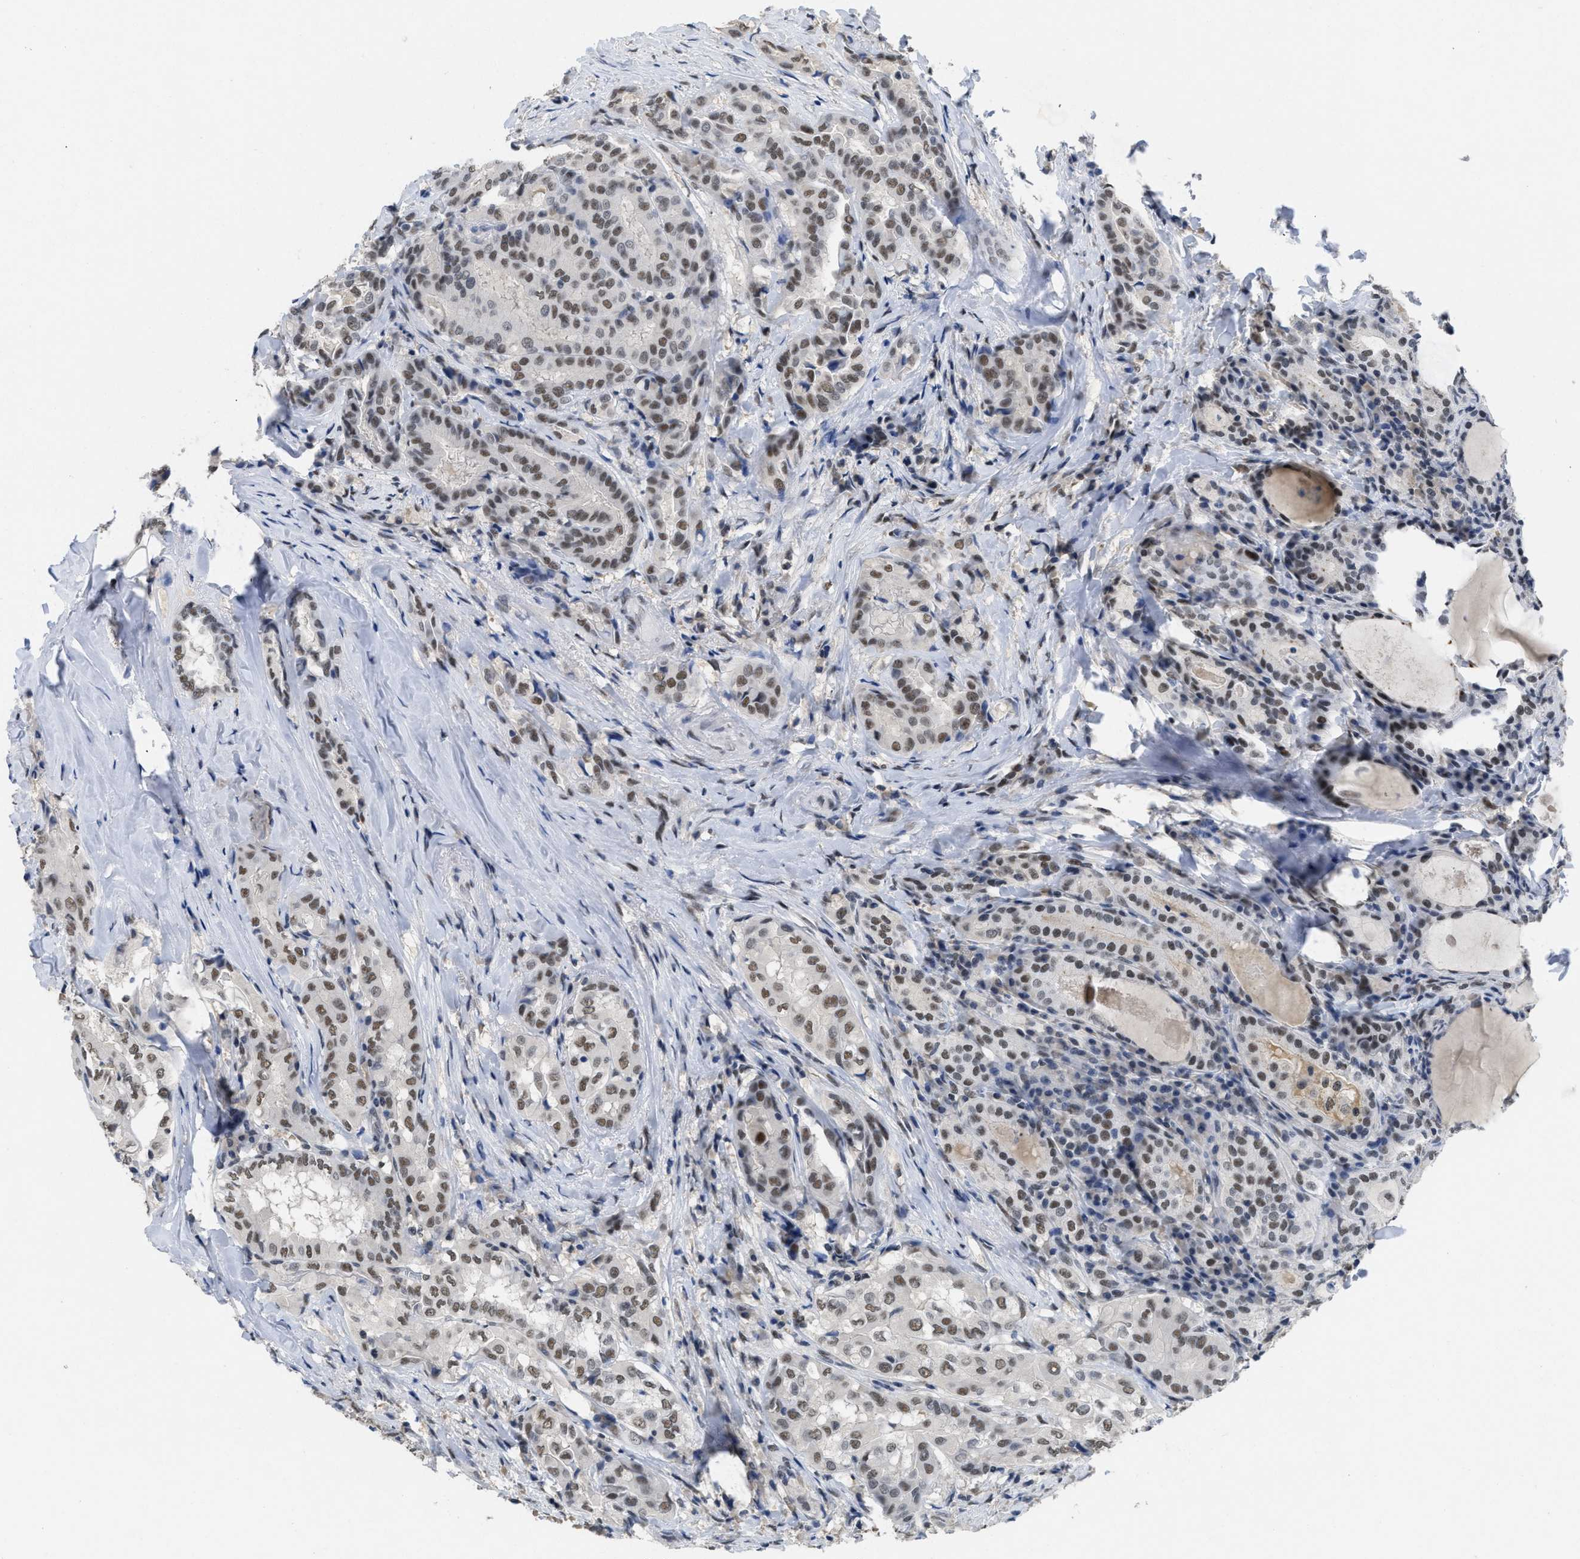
{"staining": {"intensity": "moderate", "quantity": ">75%", "location": "nuclear"}, "tissue": "thyroid cancer", "cell_type": "Tumor cells", "image_type": "cancer", "snomed": [{"axis": "morphology", "description": "Papillary adenocarcinoma, NOS"}, {"axis": "topography", "description": "Thyroid gland"}], "caption": "Tumor cells reveal medium levels of moderate nuclear staining in approximately >75% of cells in thyroid cancer. The staining was performed using DAB, with brown indicating positive protein expression. Nuclei are stained blue with hematoxylin.", "gene": "GGNBP2", "patient": {"sex": "female", "age": 42}}